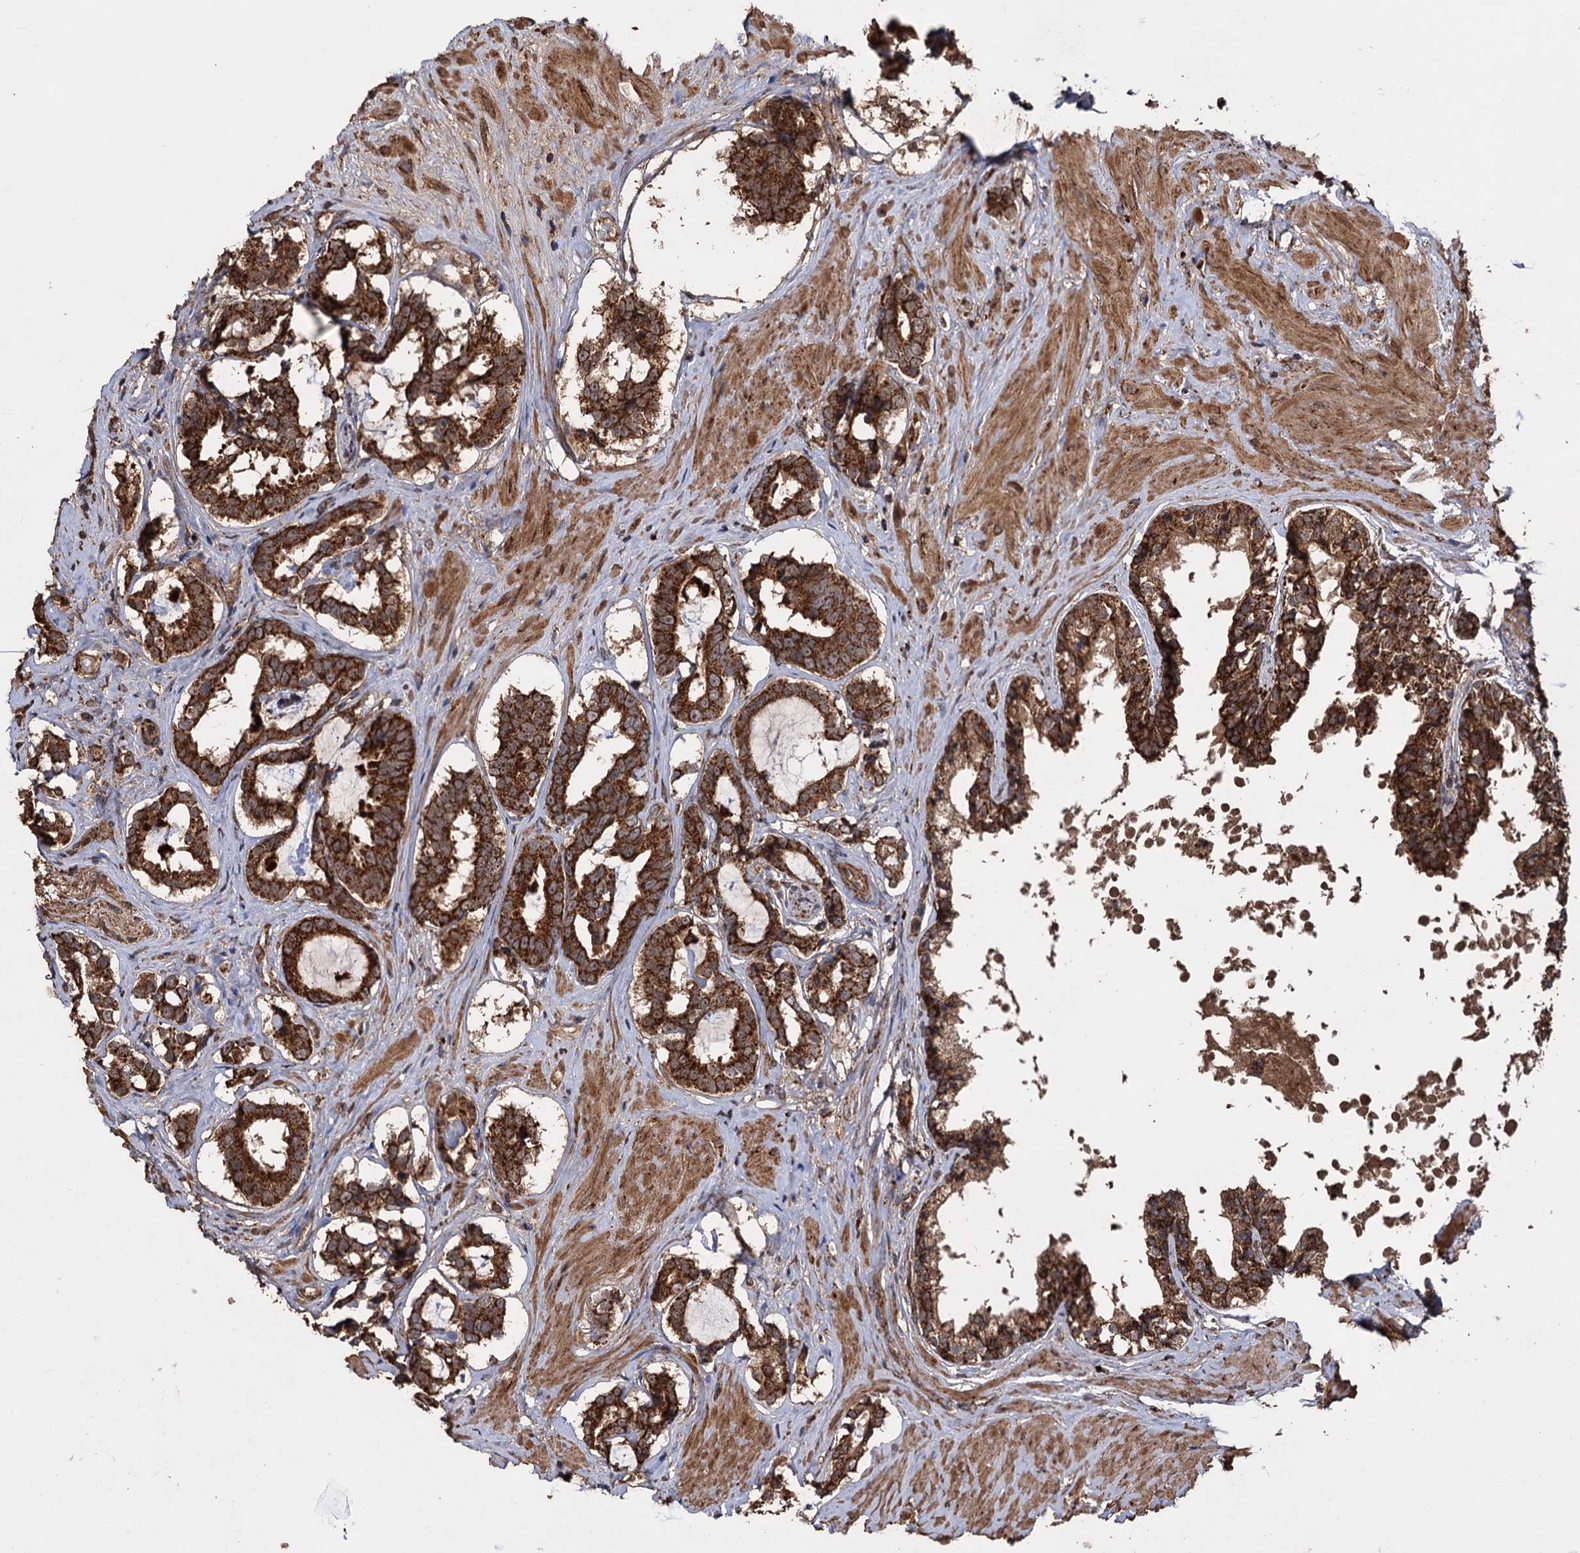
{"staining": {"intensity": "strong", "quantity": ">75%", "location": "cytoplasmic/membranous"}, "tissue": "prostate cancer", "cell_type": "Tumor cells", "image_type": "cancer", "snomed": [{"axis": "morphology", "description": "Adenocarcinoma, High grade"}, {"axis": "topography", "description": "Prostate"}], "caption": "Immunohistochemical staining of high-grade adenocarcinoma (prostate) exhibits high levels of strong cytoplasmic/membranous protein positivity in about >75% of tumor cells. The staining is performed using DAB (3,3'-diaminobenzidine) brown chromogen to label protein expression. The nuclei are counter-stained blue using hematoxylin.", "gene": "IPO4", "patient": {"sex": "male", "age": 58}}